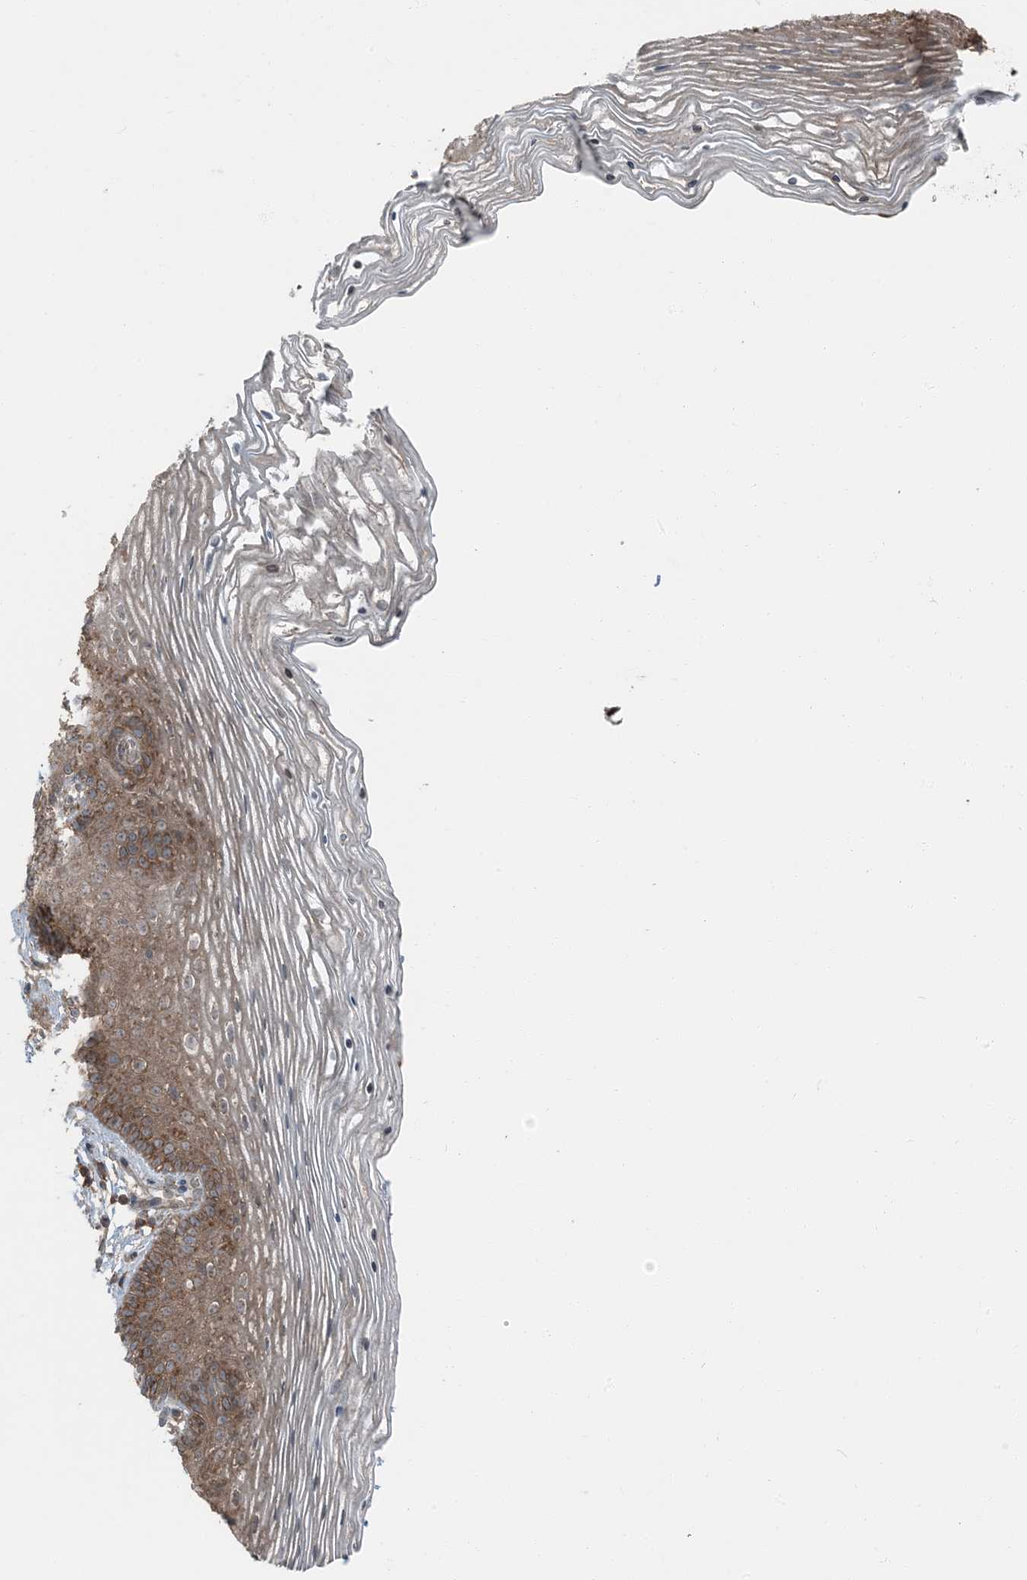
{"staining": {"intensity": "moderate", "quantity": "25%-75%", "location": "cytoplasmic/membranous"}, "tissue": "vagina", "cell_type": "Squamous epithelial cells", "image_type": "normal", "snomed": [{"axis": "morphology", "description": "Normal tissue, NOS"}, {"axis": "topography", "description": "Vagina"}], "caption": "IHC (DAB (3,3'-diaminobenzidine)) staining of unremarkable vagina displays moderate cytoplasmic/membranous protein positivity in about 25%-75% of squamous epithelial cells.", "gene": "RAB3GAP1", "patient": {"sex": "female", "age": 32}}